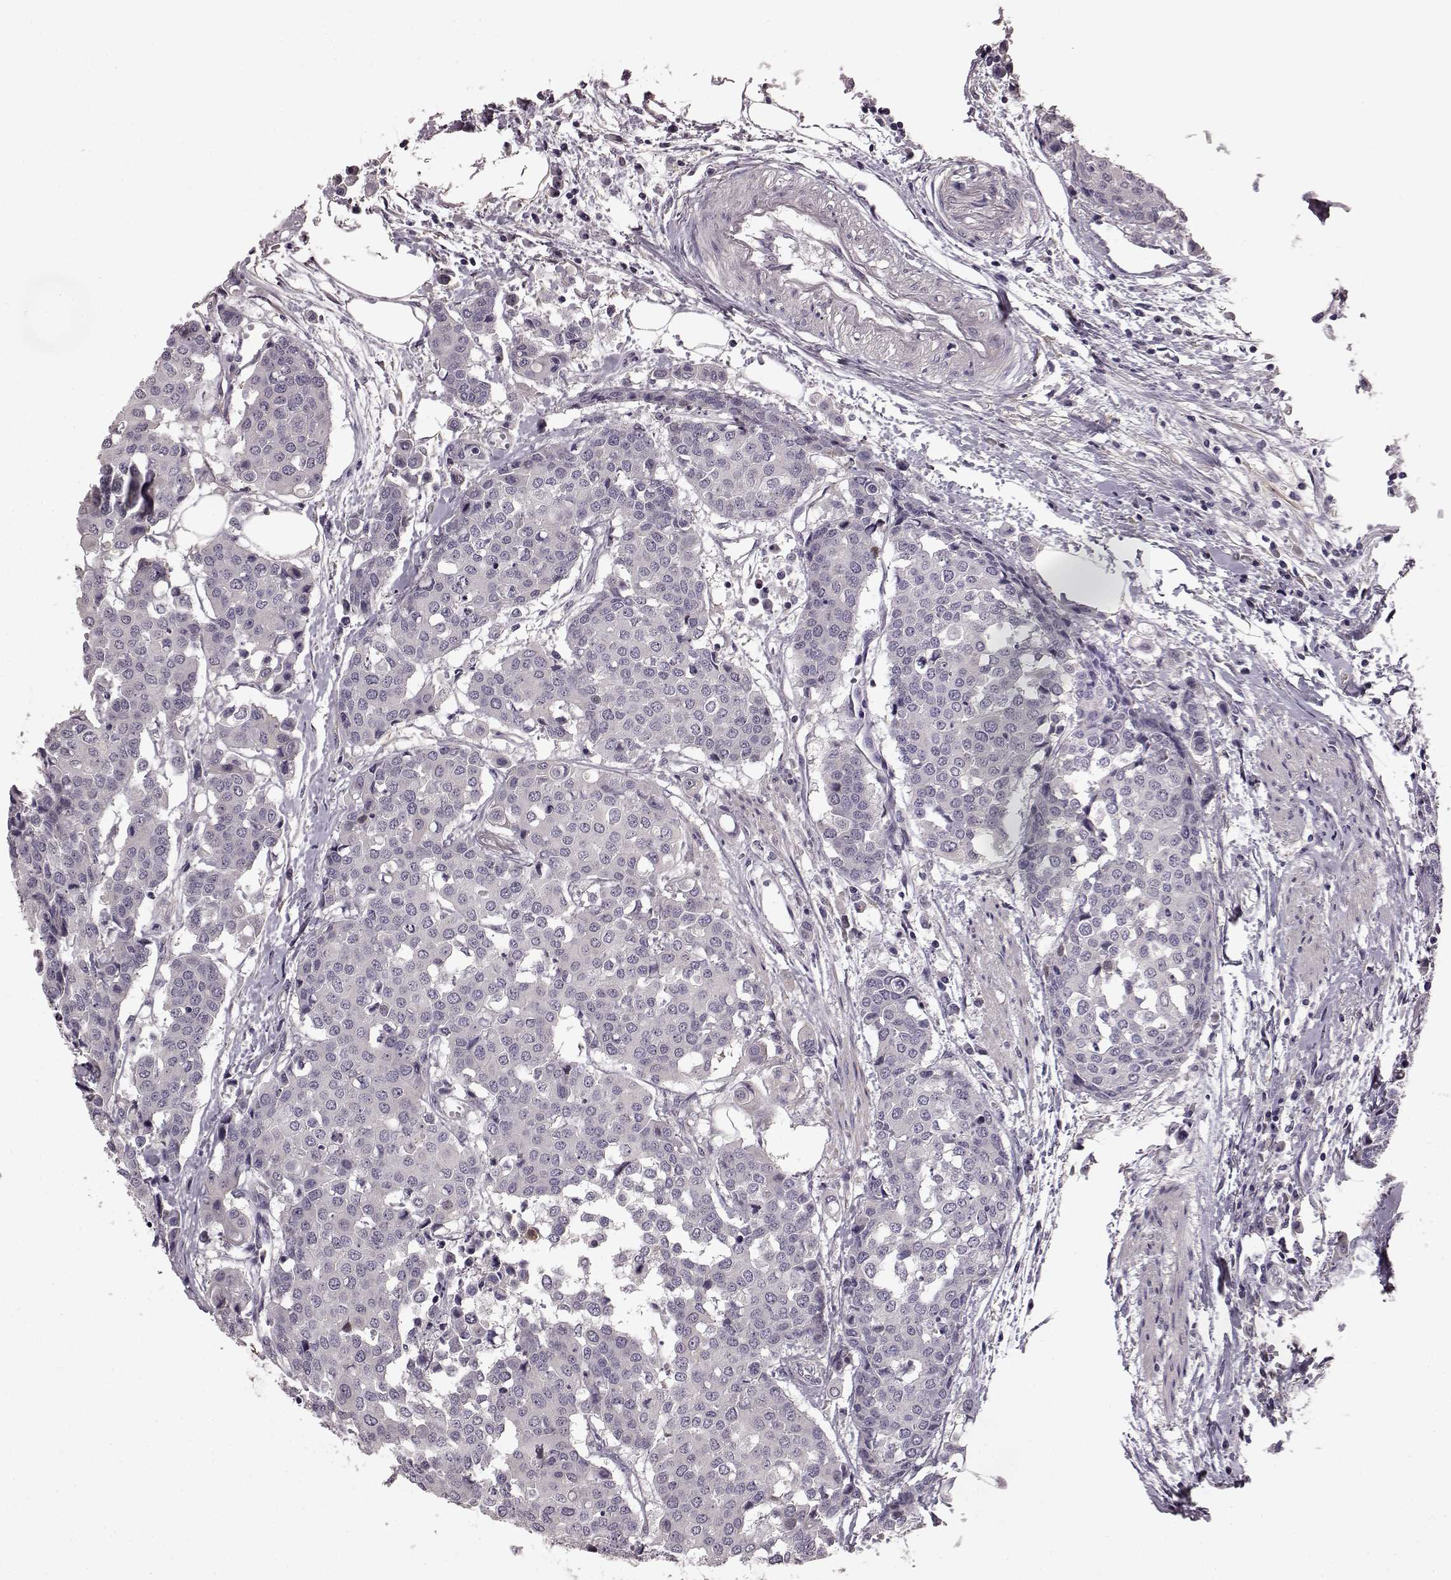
{"staining": {"intensity": "negative", "quantity": "none", "location": "none"}, "tissue": "carcinoid", "cell_type": "Tumor cells", "image_type": "cancer", "snomed": [{"axis": "morphology", "description": "Carcinoid, malignant, NOS"}, {"axis": "topography", "description": "Colon"}], "caption": "DAB immunohistochemical staining of human carcinoid shows no significant expression in tumor cells.", "gene": "GRK1", "patient": {"sex": "male", "age": 81}}